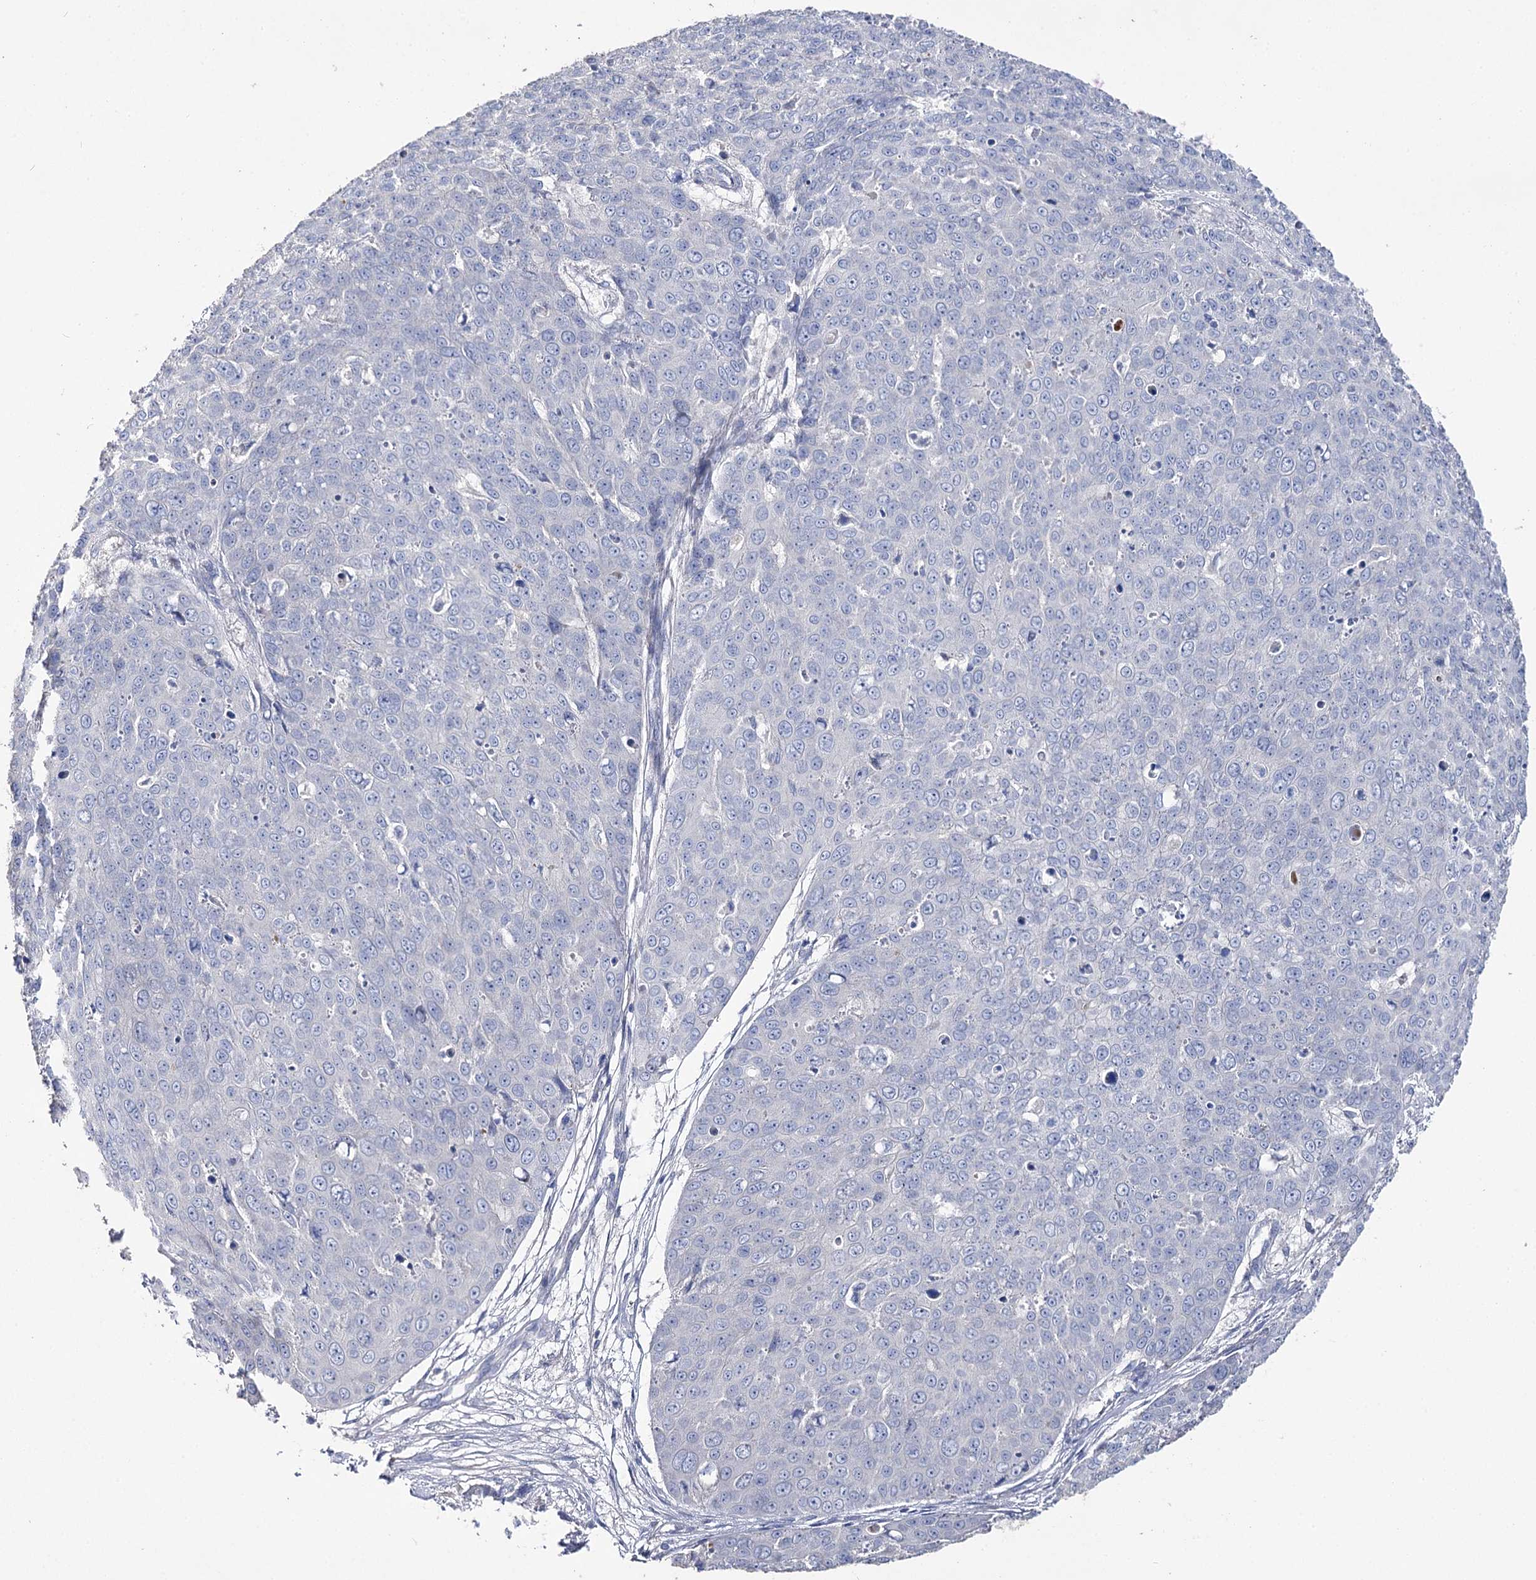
{"staining": {"intensity": "negative", "quantity": "none", "location": "none"}, "tissue": "skin cancer", "cell_type": "Tumor cells", "image_type": "cancer", "snomed": [{"axis": "morphology", "description": "Squamous cell carcinoma, NOS"}, {"axis": "topography", "description": "Skin"}], "caption": "Immunohistochemical staining of human squamous cell carcinoma (skin) shows no significant positivity in tumor cells.", "gene": "NRAP", "patient": {"sex": "male", "age": 71}}